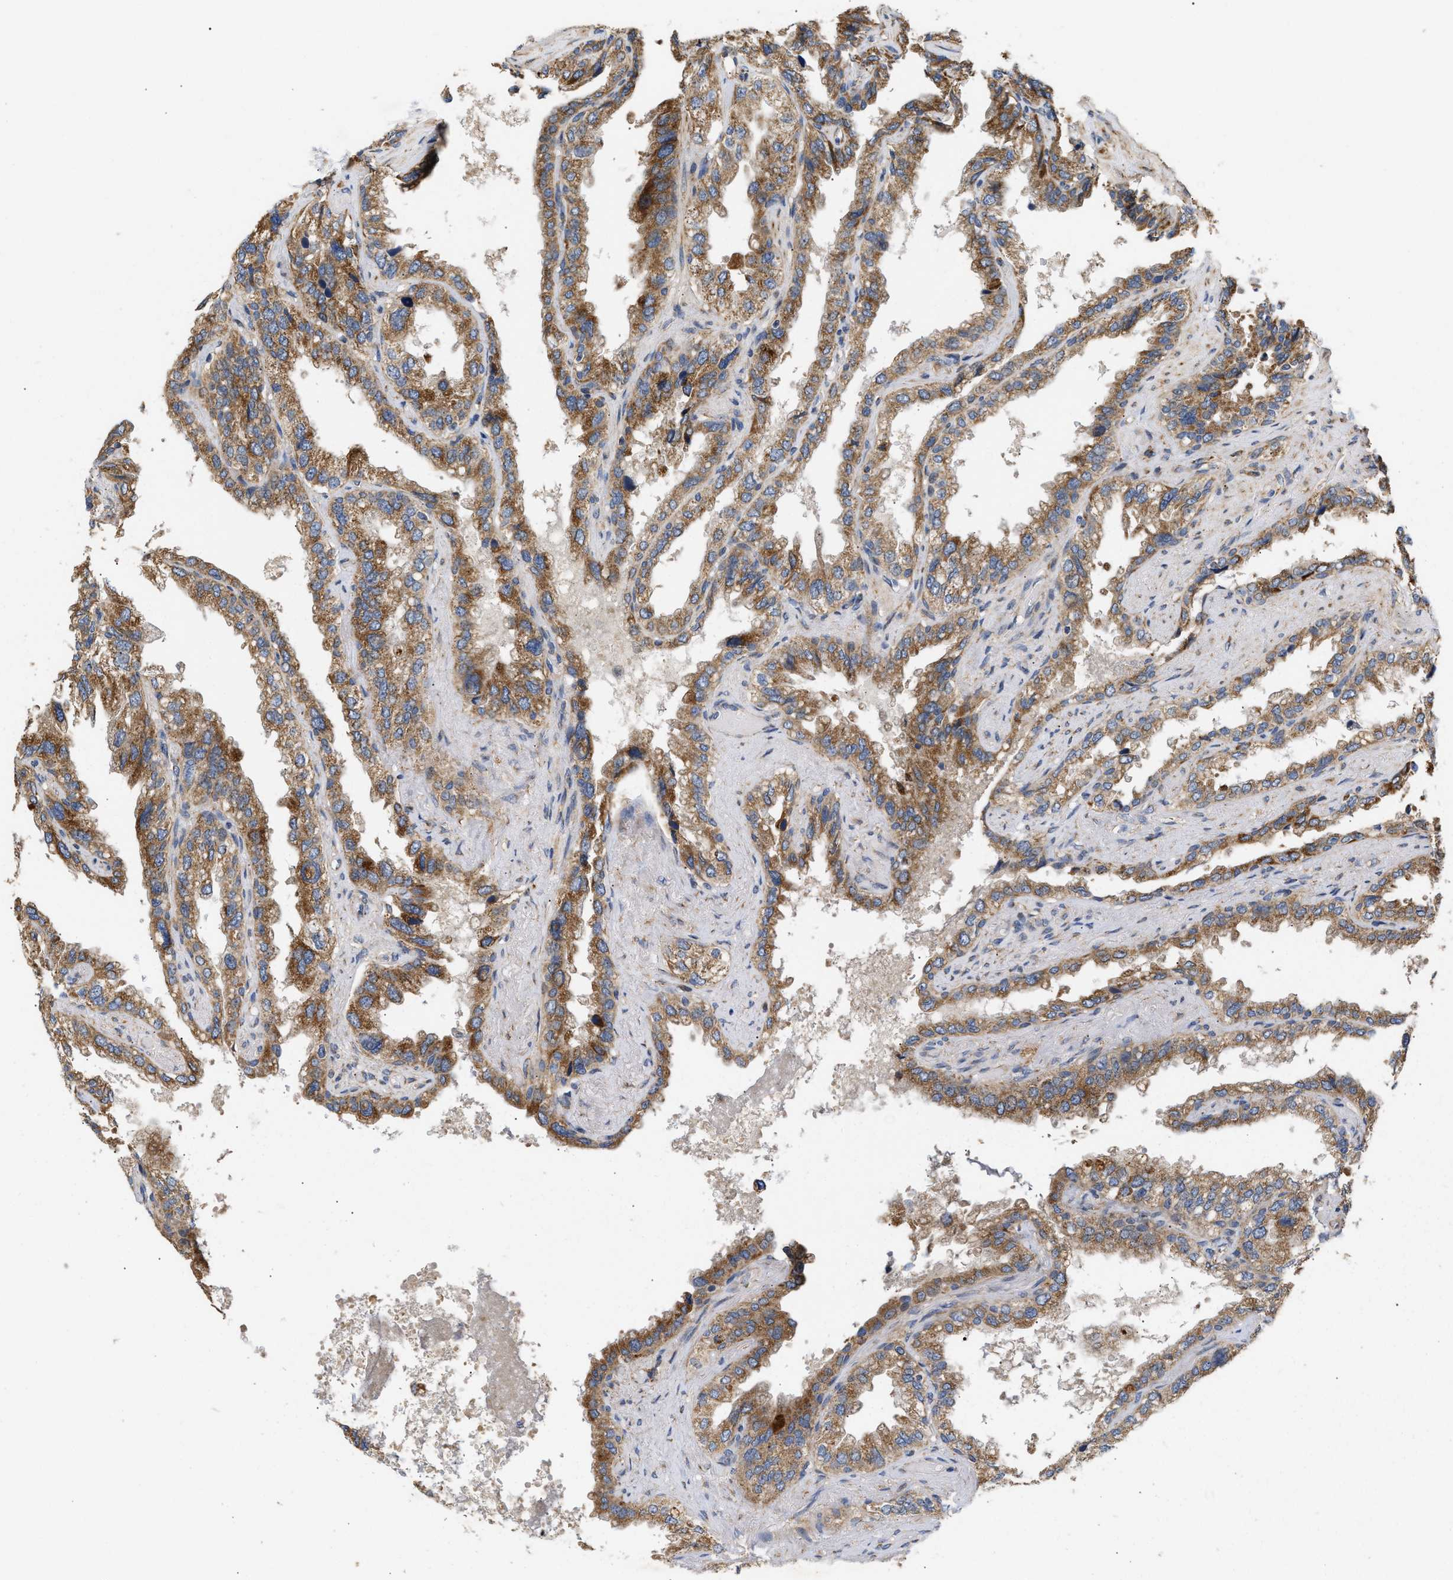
{"staining": {"intensity": "moderate", "quantity": ">75%", "location": "cytoplasmic/membranous"}, "tissue": "seminal vesicle", "cell_type": "Glandular cells", "image_type": "normal", "snomed": [{"axis": "morphology", "description": "Normal tissue, NOS"}, {"axis": "topography", "description": "Seminal veicle"}], "caption": "The immunohistochemical stain highlights moderate cytoplasmic/membranous positivity in glandular cells of unremarkable seminal vesicle.", "gene": "TMEM168", "patient": {"sex": "male", "age": 68}}